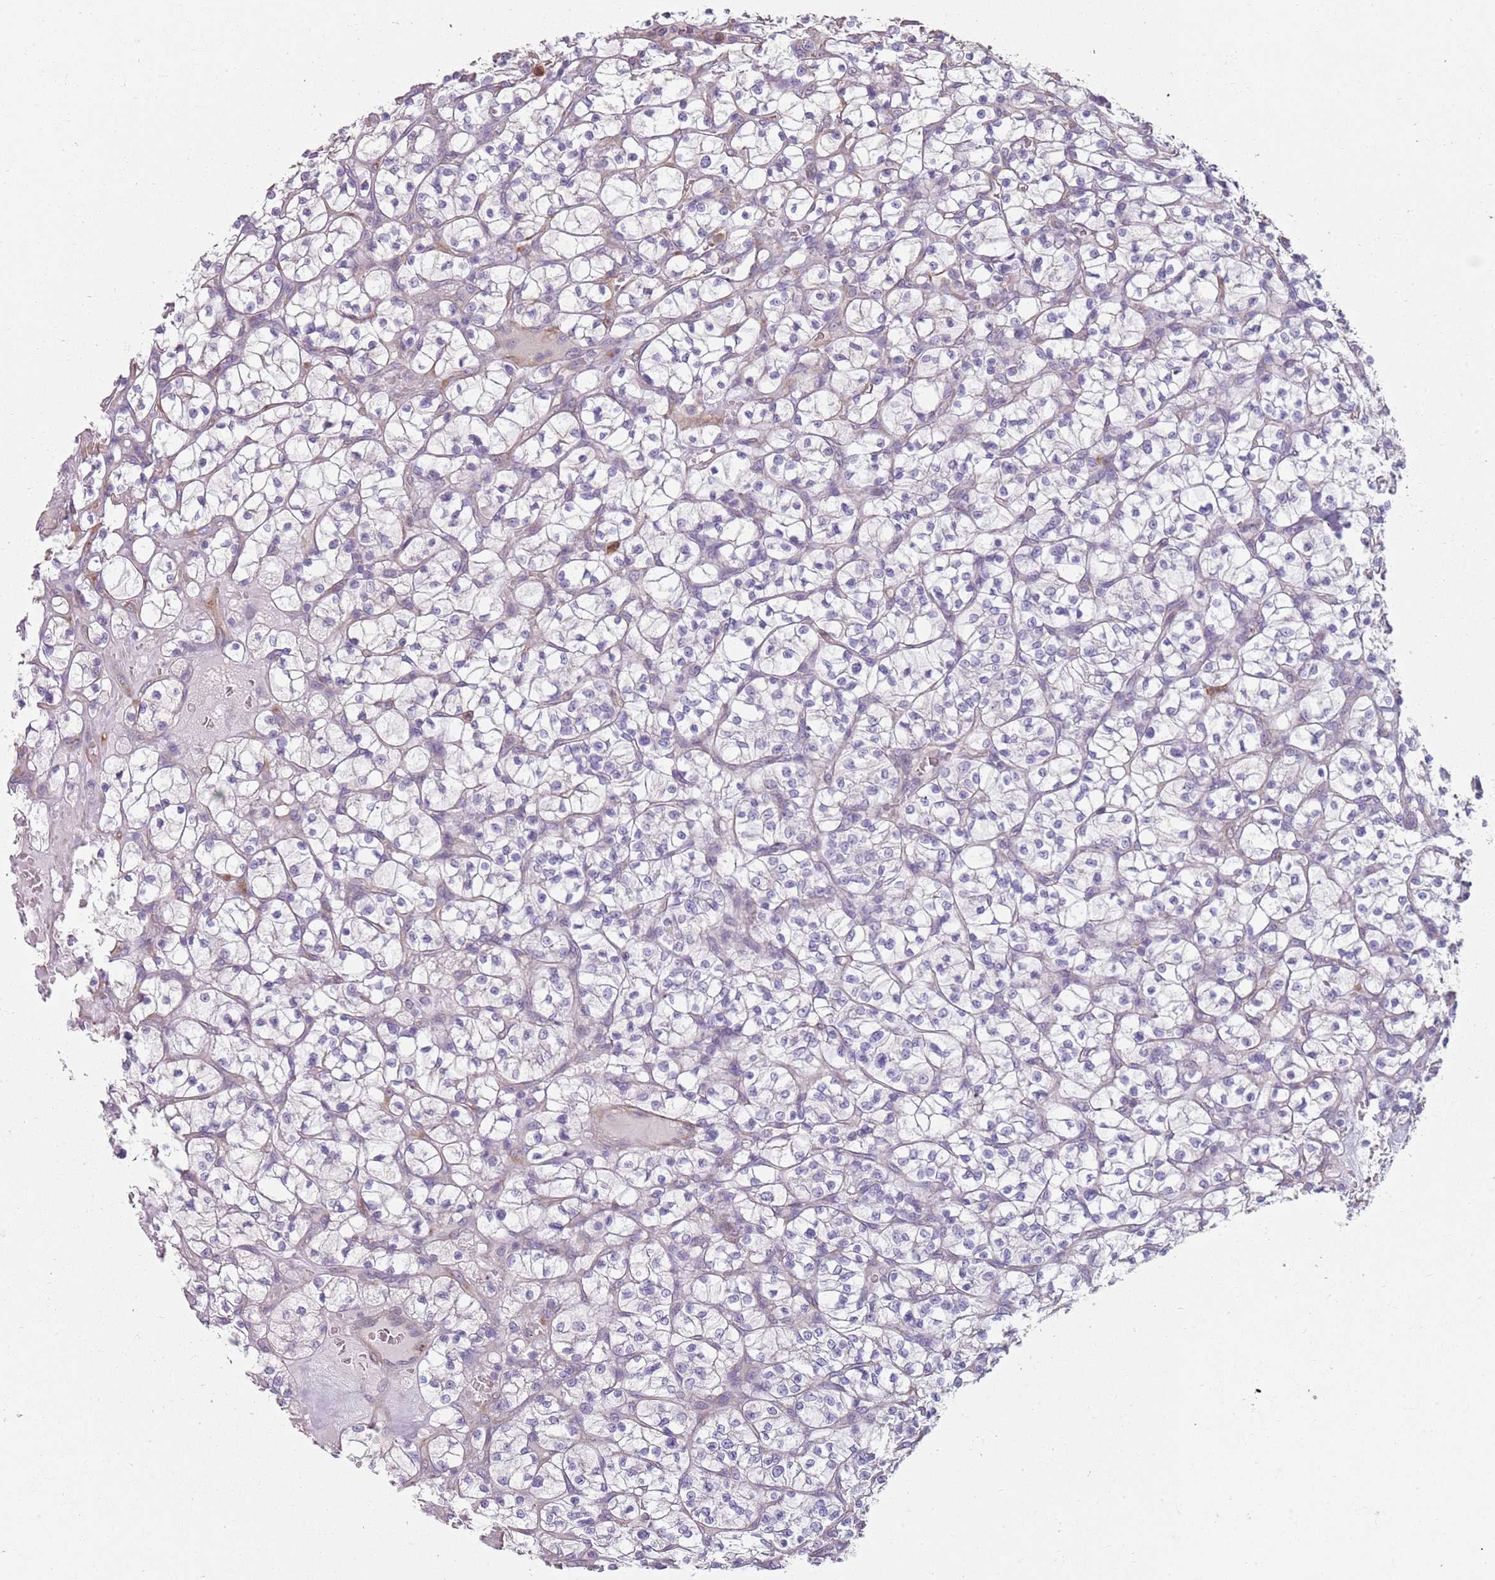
{"staining": {"intensity": "negative", "quantity": "none", "location": "none"}, "tissue": "renal cancer", "cell_type": "Tumor cells", "image_type": "cancer", "snomed": [{"axis": "morphology", "description": "Adenocarcinoma, NOS"}, {"axis": "topography", "description": "Kidney"}], "caption": "A high-resolution micrograph shows immunohistochemistry staining of adenocarcinoma (renal), which displays no significant expression in tumor cells.", "gene": "PHLPP2", "patient": {"sex": "female", "age": 64}}